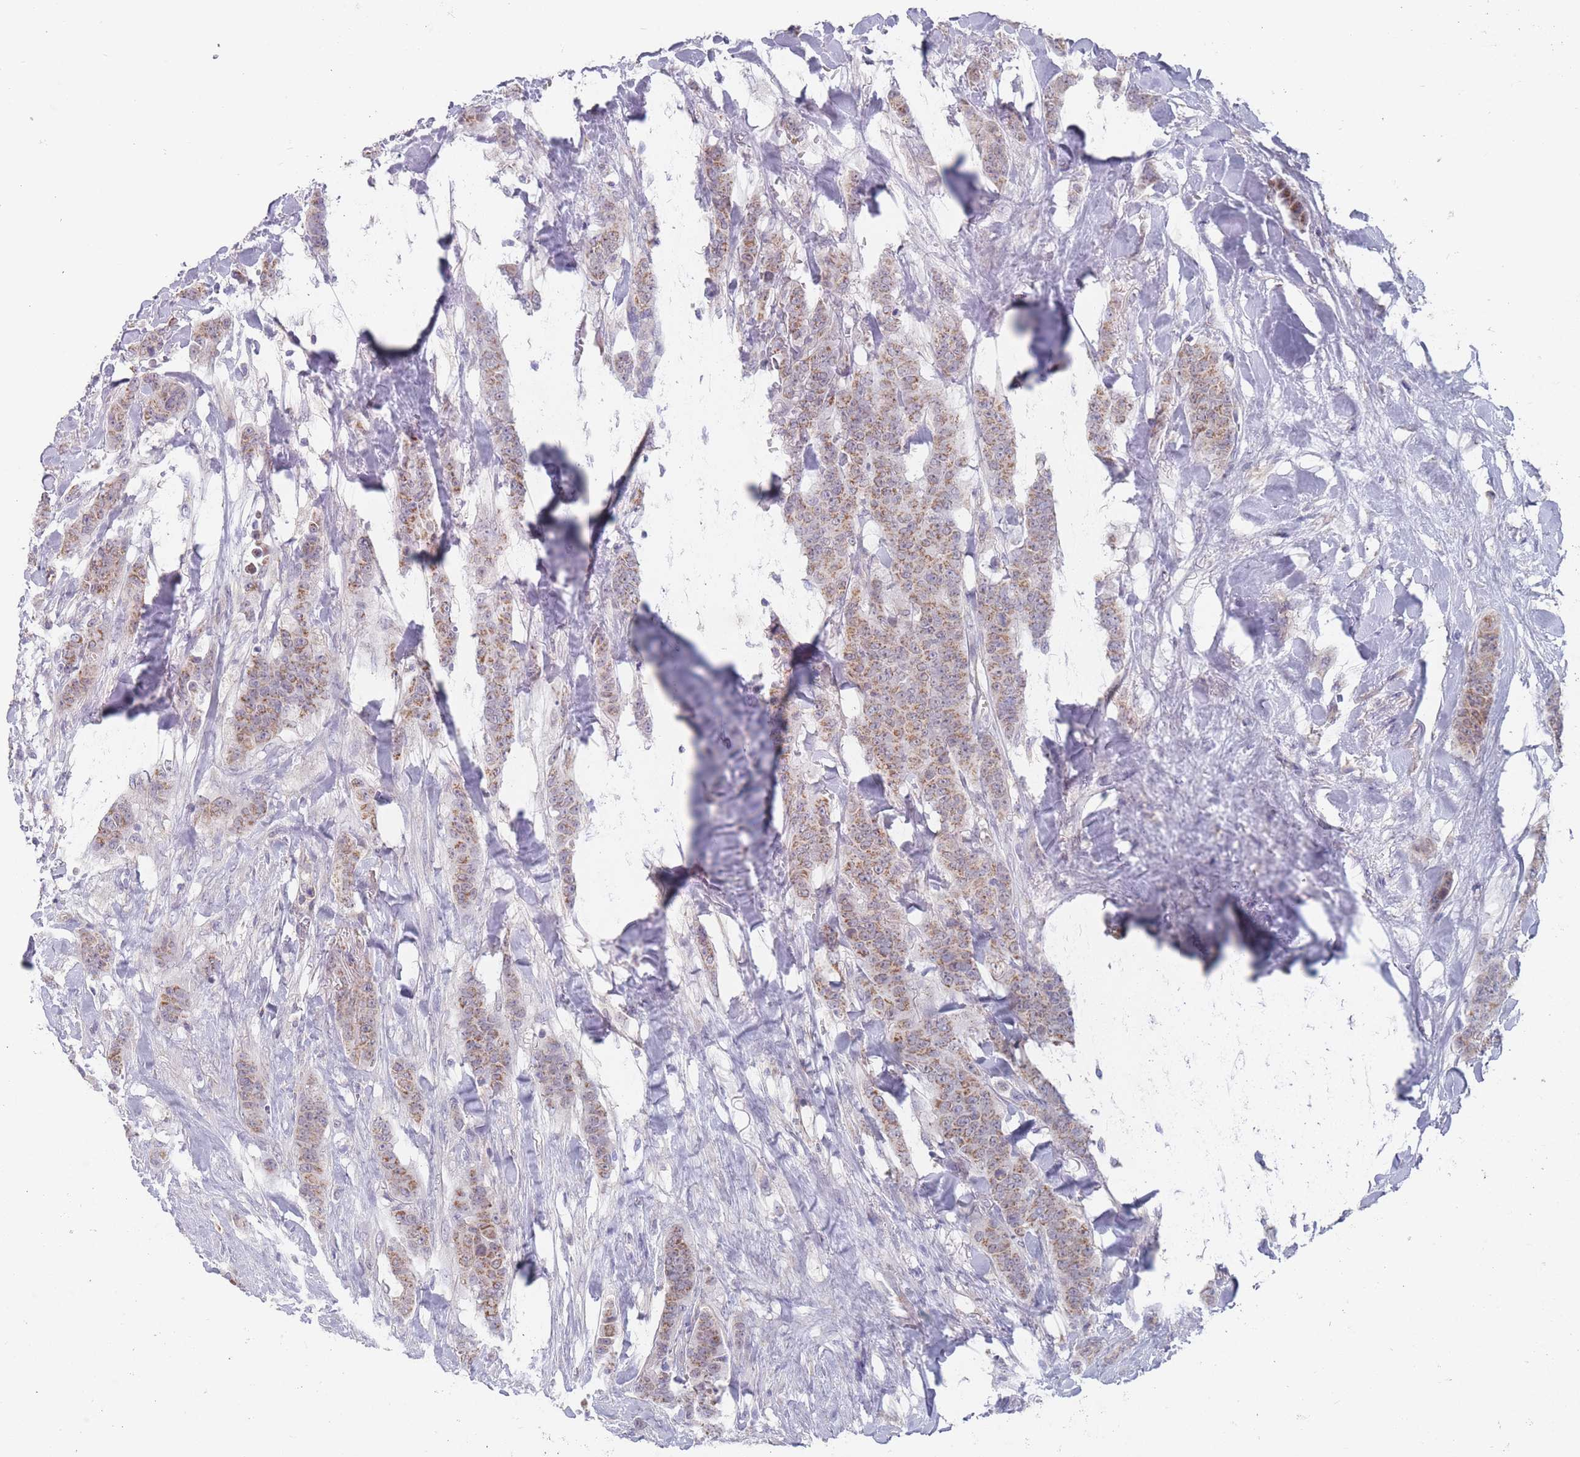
{"staining": {"intensity": "moderate", "quantity": ">75%", "location": "cytoplasmic/membranous"}, "tissue": "breast cancer", "cell_type": "Tumor cells", "image_type": "cancer", "snomed": [{"axis": "morphology", "description": "Duct carcinoma"}, {"axis": "topography", "description": "Breast"}], "caption": "This is an image of immunohistochemistry (IHC) staining of breast cancer, which shows moderate staining in the cytoplasmic/membranous of tumor cells.", "gene": "PEX7", "patient": {"sex": "female", "age": 40}}